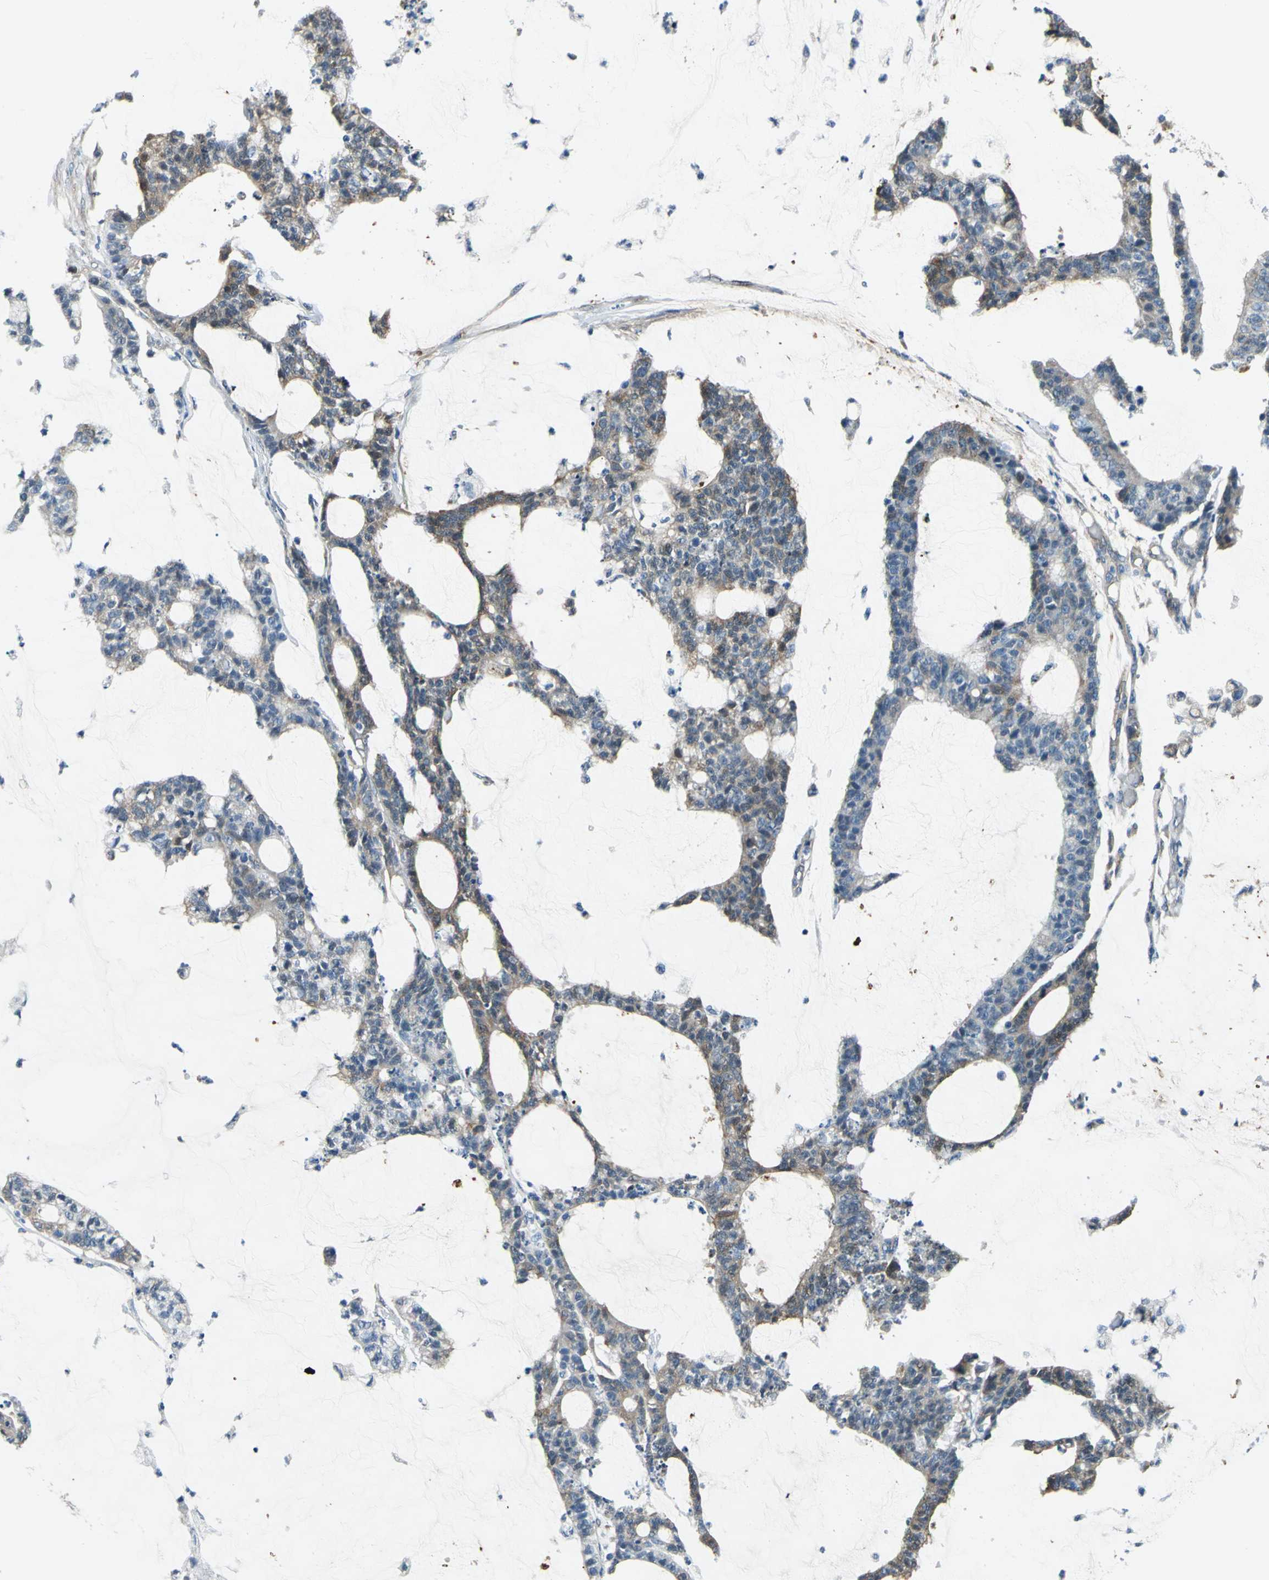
{"staining": {"intensity": "weak", "quantity": "<25%", "location": "cytoplasmic/membranous"}, "tissue": "colorectal cancer", "cell_type": "Tumor cells", "image_type": "cancer", "snomed": [{"axis": "morphology", "description": "Adenocarcinoma, NOS"}, {"axis": "topography", "description": "Colon"}], "caption": "IHC of human adenocarcinoma (colorectal) exhibits no positivity in tumor cells. The staining was performed using DAB to visualize the protein expression in brown, while the nuclei were stained in blue with hematoxylin (Magnification: 20x).", "gene": "CDC42EP1", "patient": {"sex": "female", "age": 84}}